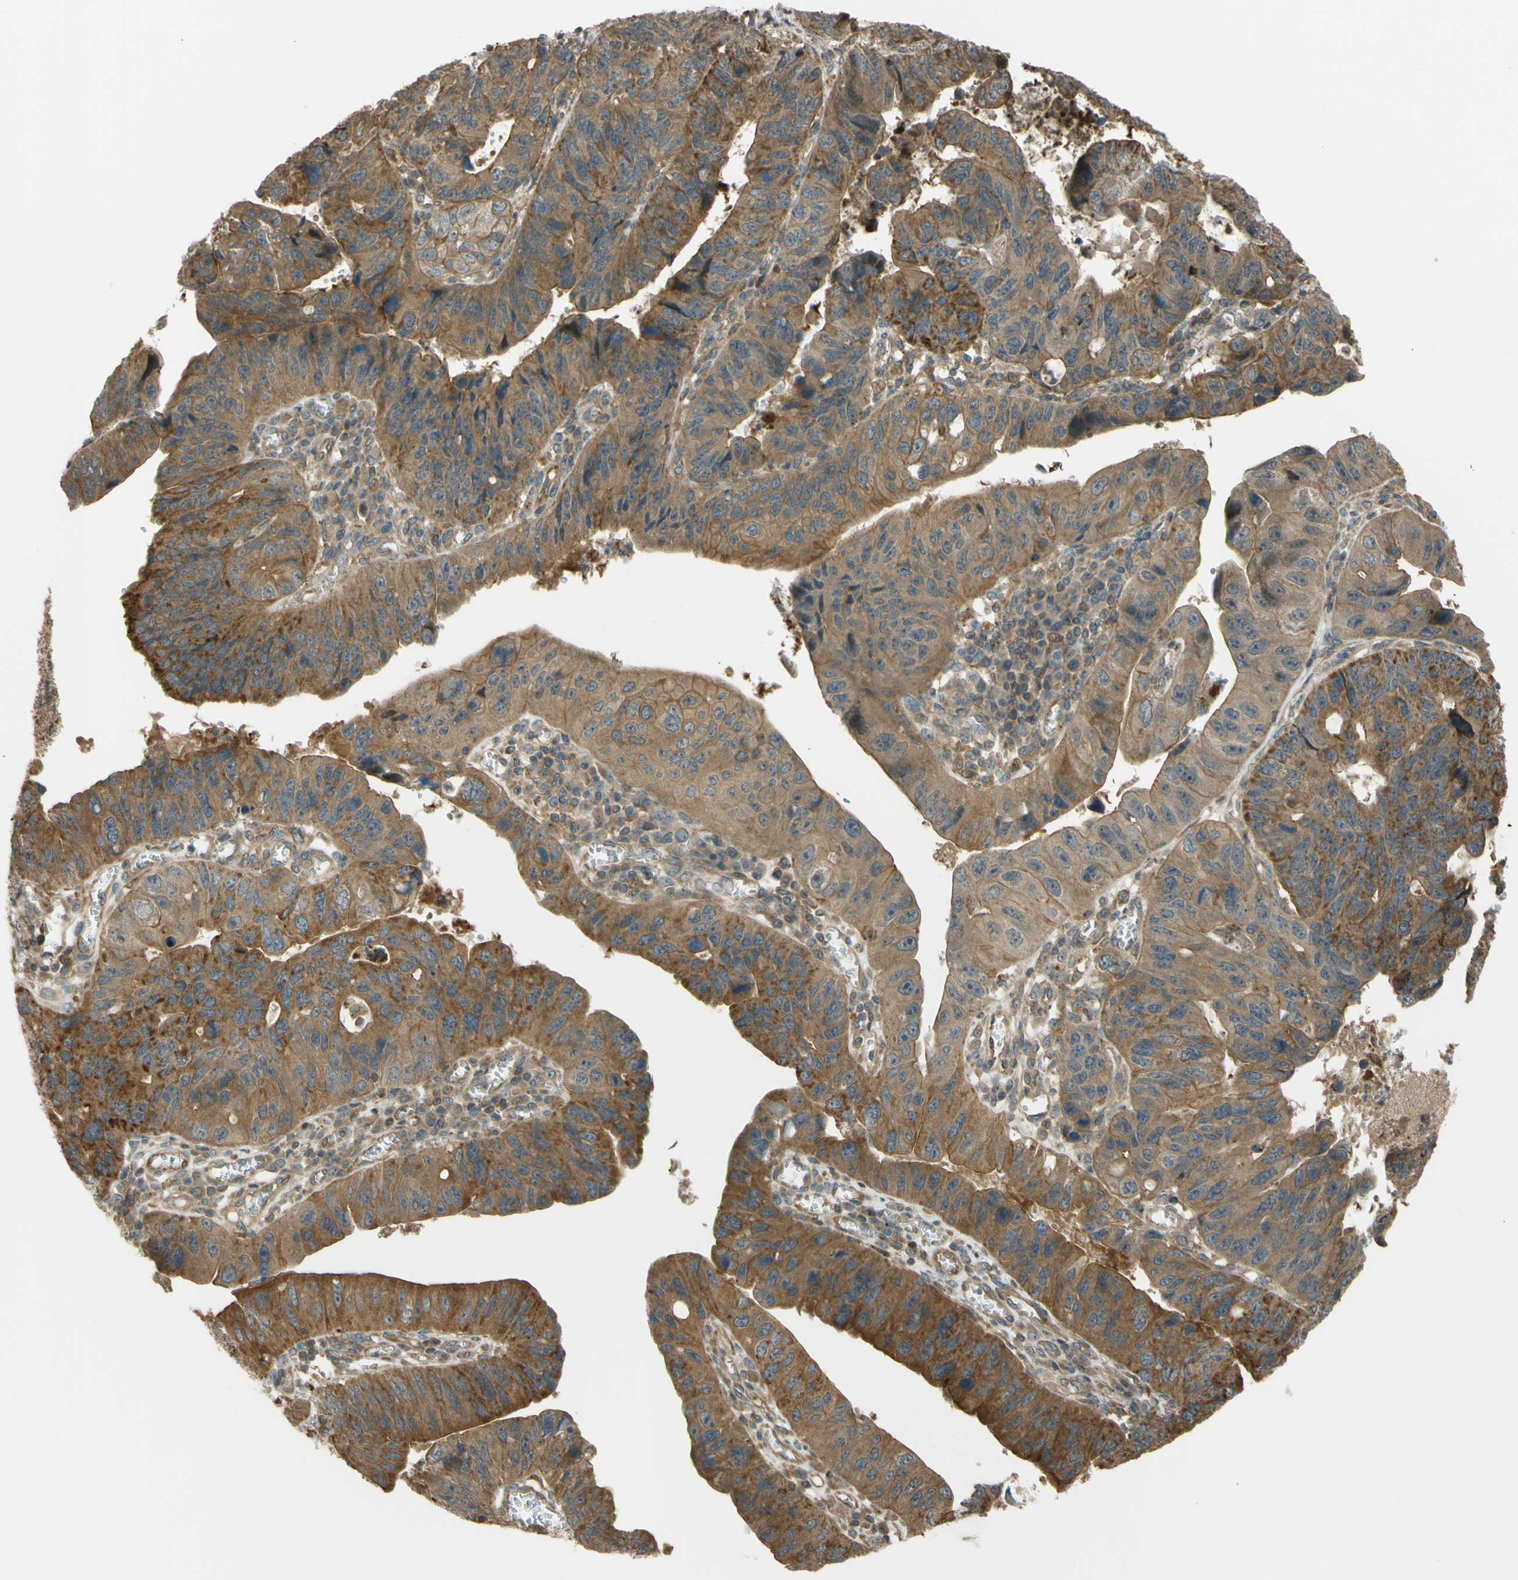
{"staining": {"intensity": "moderate", "quantity": ">75%", "location": "cytoplasmic/membranous"}, "tissue": "stomach cancer", "cell_type": "Tumor cells", "image_type": "cancer", "snomed": [{"axis": "morphology", "description": "Adenocarcinoma, NOS"}, {"axis": "topography", "description": "Stomach"}], "caption": "Stomach cancer (adenocarcinoma) tissue reveals moderate cytoplasmic/membranous staining in about >75% of tumor cells, visualized by immunohistochemistry.", "gene": "FLII", "patient": {"sex": "male", "age": 59}}